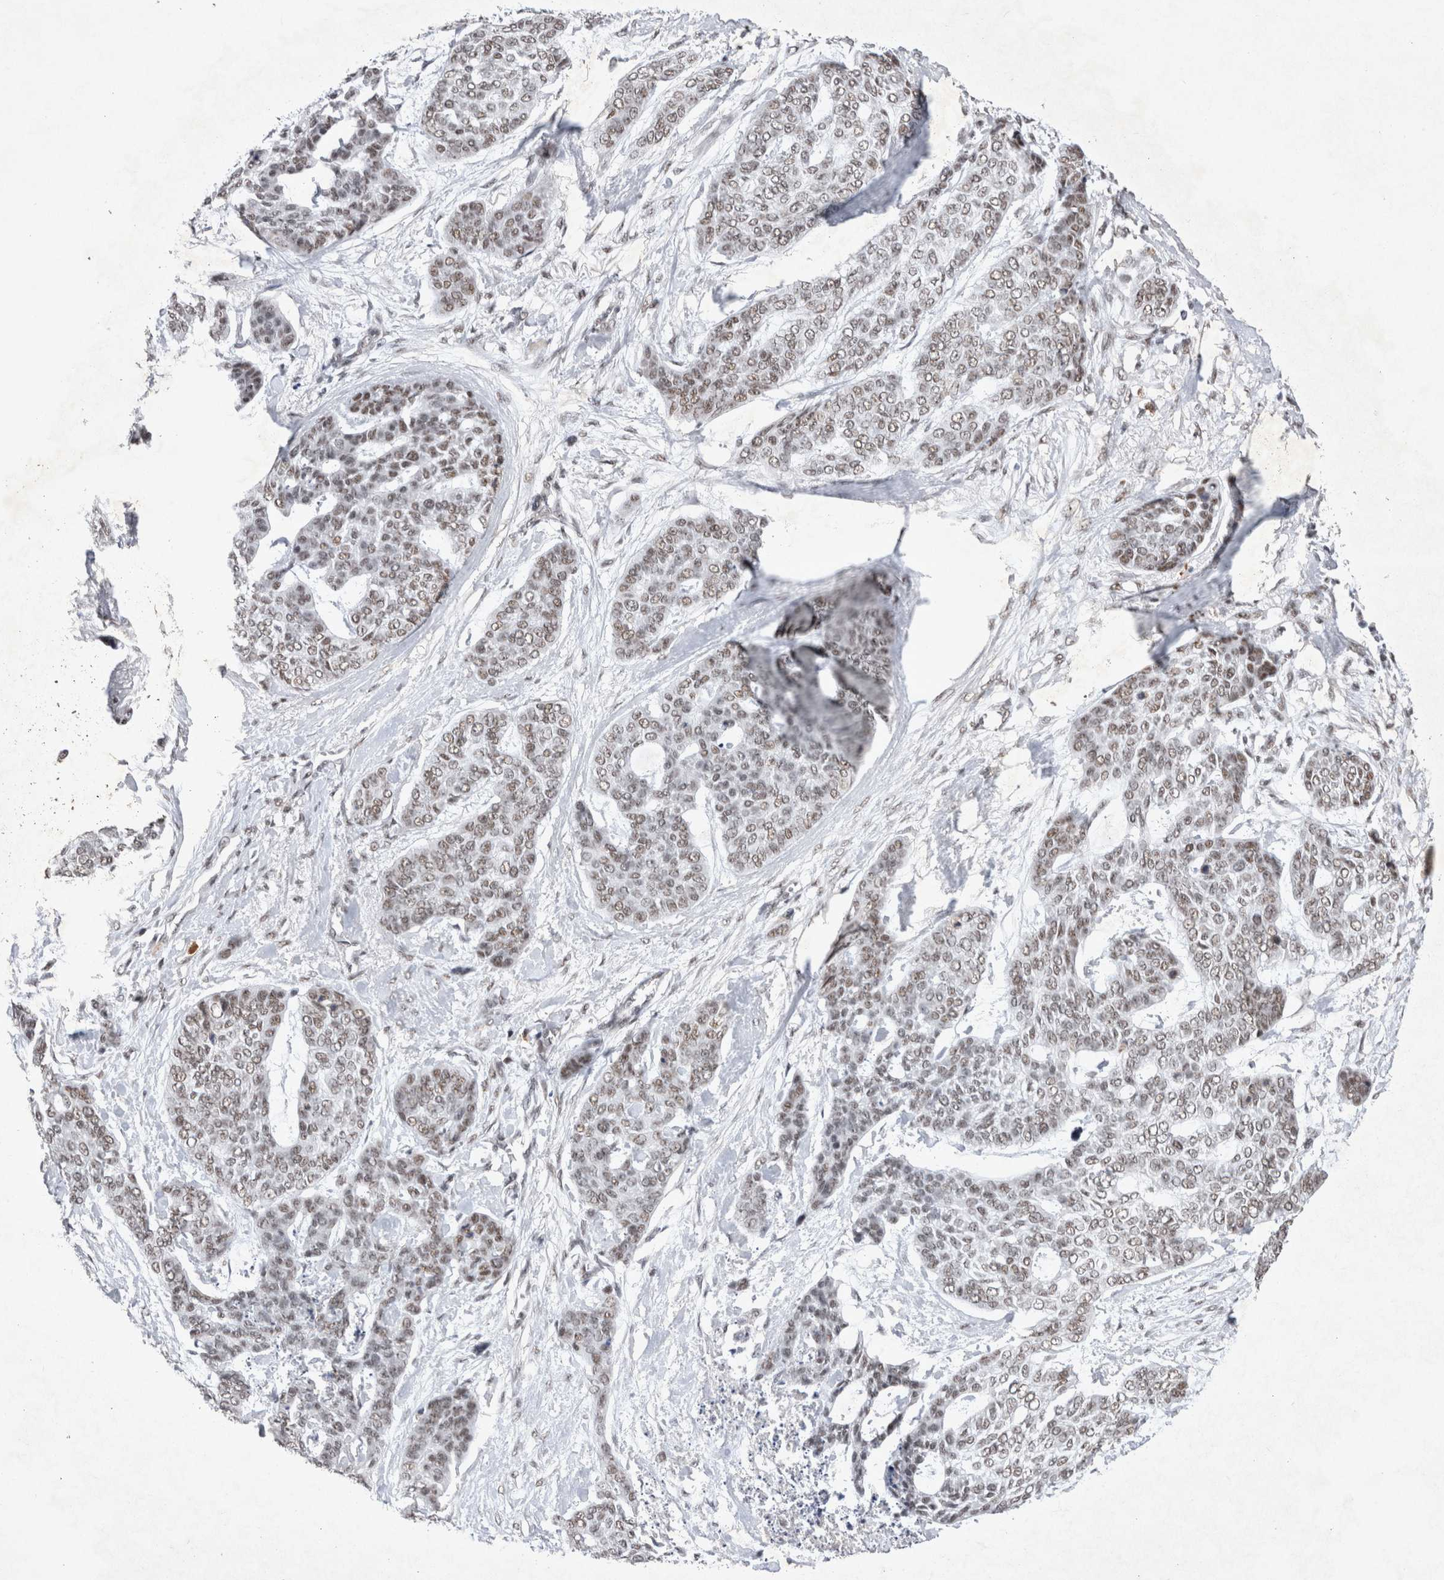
{"staining": {"intensity": "weak", "quantity": ">75%", "location": "nuclear"}, "tissue": "skin cancer", "cell_type": "Tumor cells", "image_type": "cancer", "snomed": [{"axis": "morphology", "description": "Basal cell carcinoma"}, {"axis": "topography", "description": "Skin"}], "caption": "This is an image of immunohistochemistry (IHC) staining of skin cancer, which shows weak expression in the nuclear of tumor cells.", "gene": "RBM6", "patient": {"sex": "female", "age": 64}}